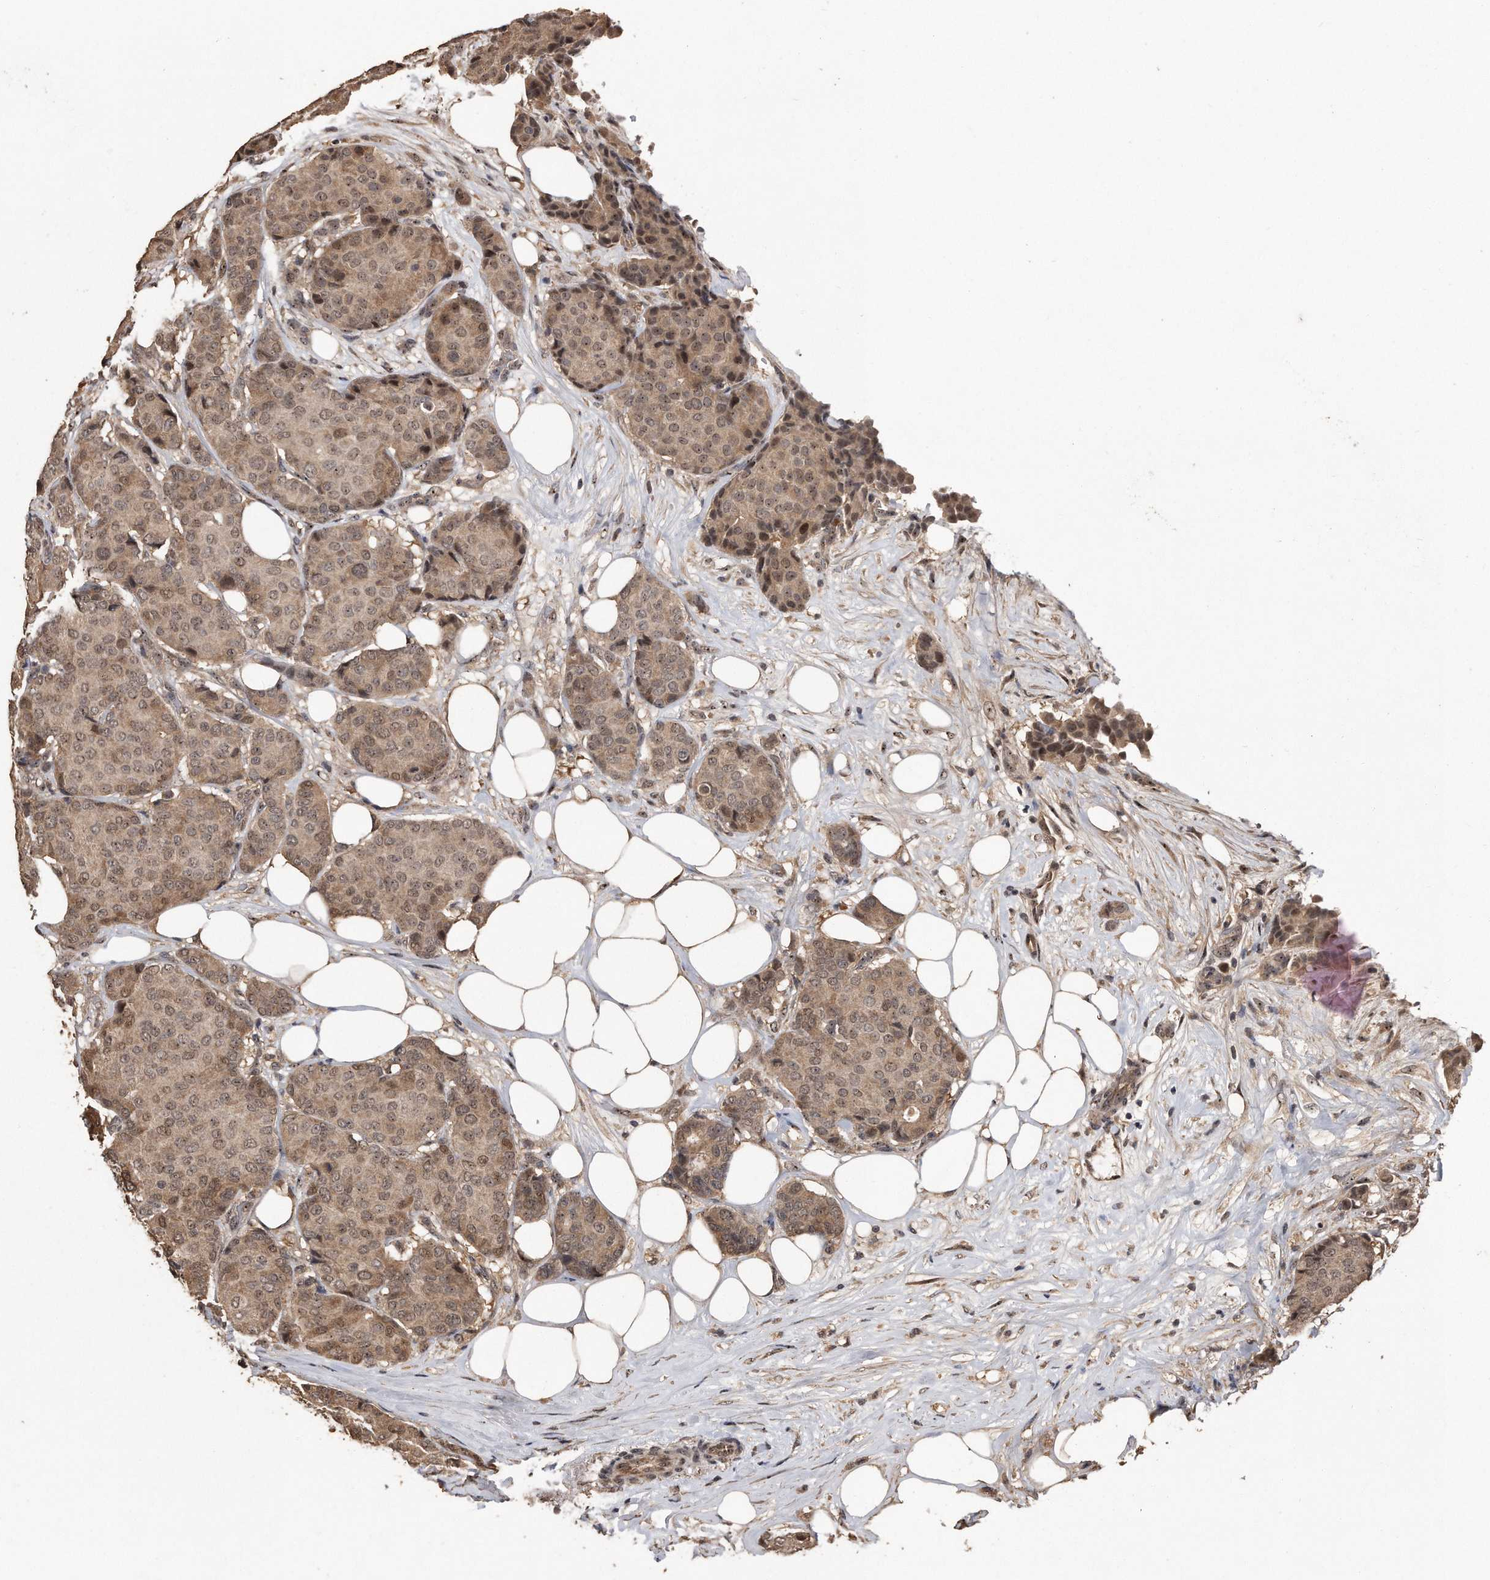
{"staining": {"intensity": "moderate", "quantity": ">75%", "location": "cytoplasmic/membranous,nuclear"}, "tissue": "breast cancer", "cell_type": "Tumor cells", "image_type": "cancer", "snomed": [{"axis": "morphology", "description": "Duct carcinoma"}, {"axis": "topography", "description": "Breast"}], "caption": "Infiltrating ductal carcinoma (breast) stained with DAB (3,3'-diaminobenzidine) immunohistochemistry (IHC) exhibits medium levels of moderate cytoplasmic/membranous and nuclear positivity in approximately >75% of tumor cells.", "gene": "PELO", "patient": {"sex": "female", "age": 75}}